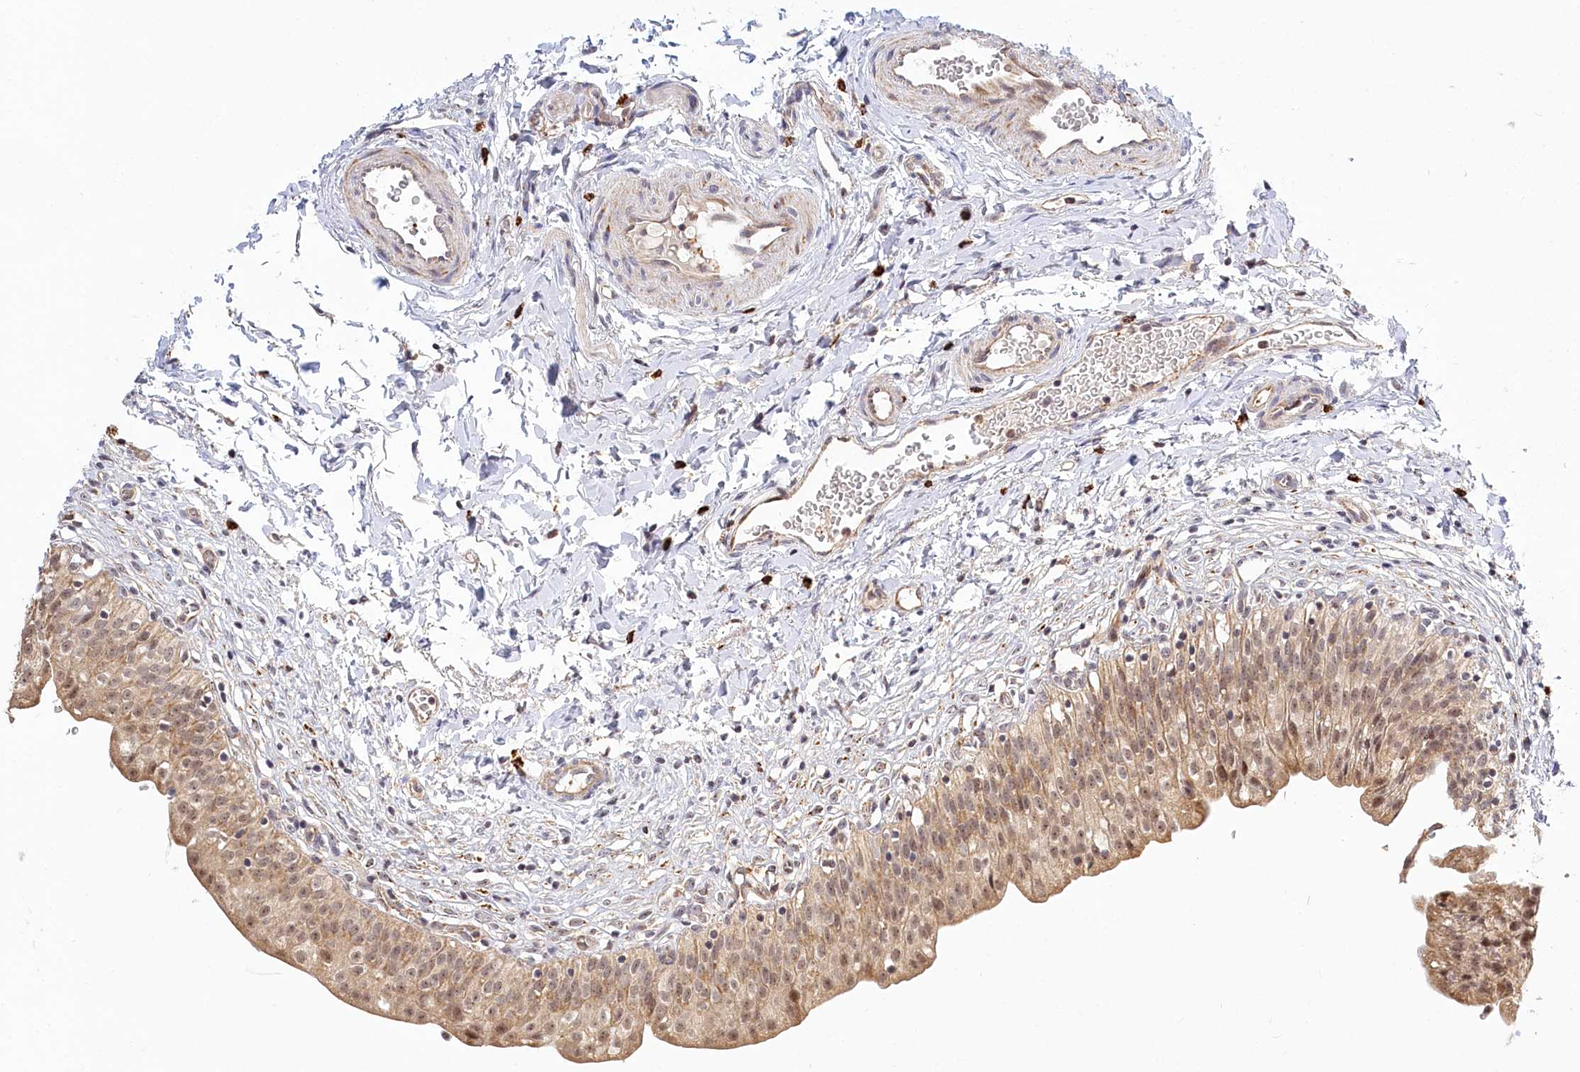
{"staining": {"intensity": "moderate", "quantity": ">75%", "location": "cytoplasmic/membranous,nuclear"}, "tissue": "urinary bladder", "cell_type": "Urothelial cells", "image_type": "normal", "snomed": [{"axis": "morphology", "description": "Normal tissue, NOS"}, {"axis": "topography", "description": "Urinary bladder"}], "caption": "Protein analysis of benign urinary bladder shows moderate cytoplasmic/membranous,nuclear staining in about >75% of urothelial cells.", "gene": "RTN4IP1", "patient": {"sex": "male", "age": 55}}